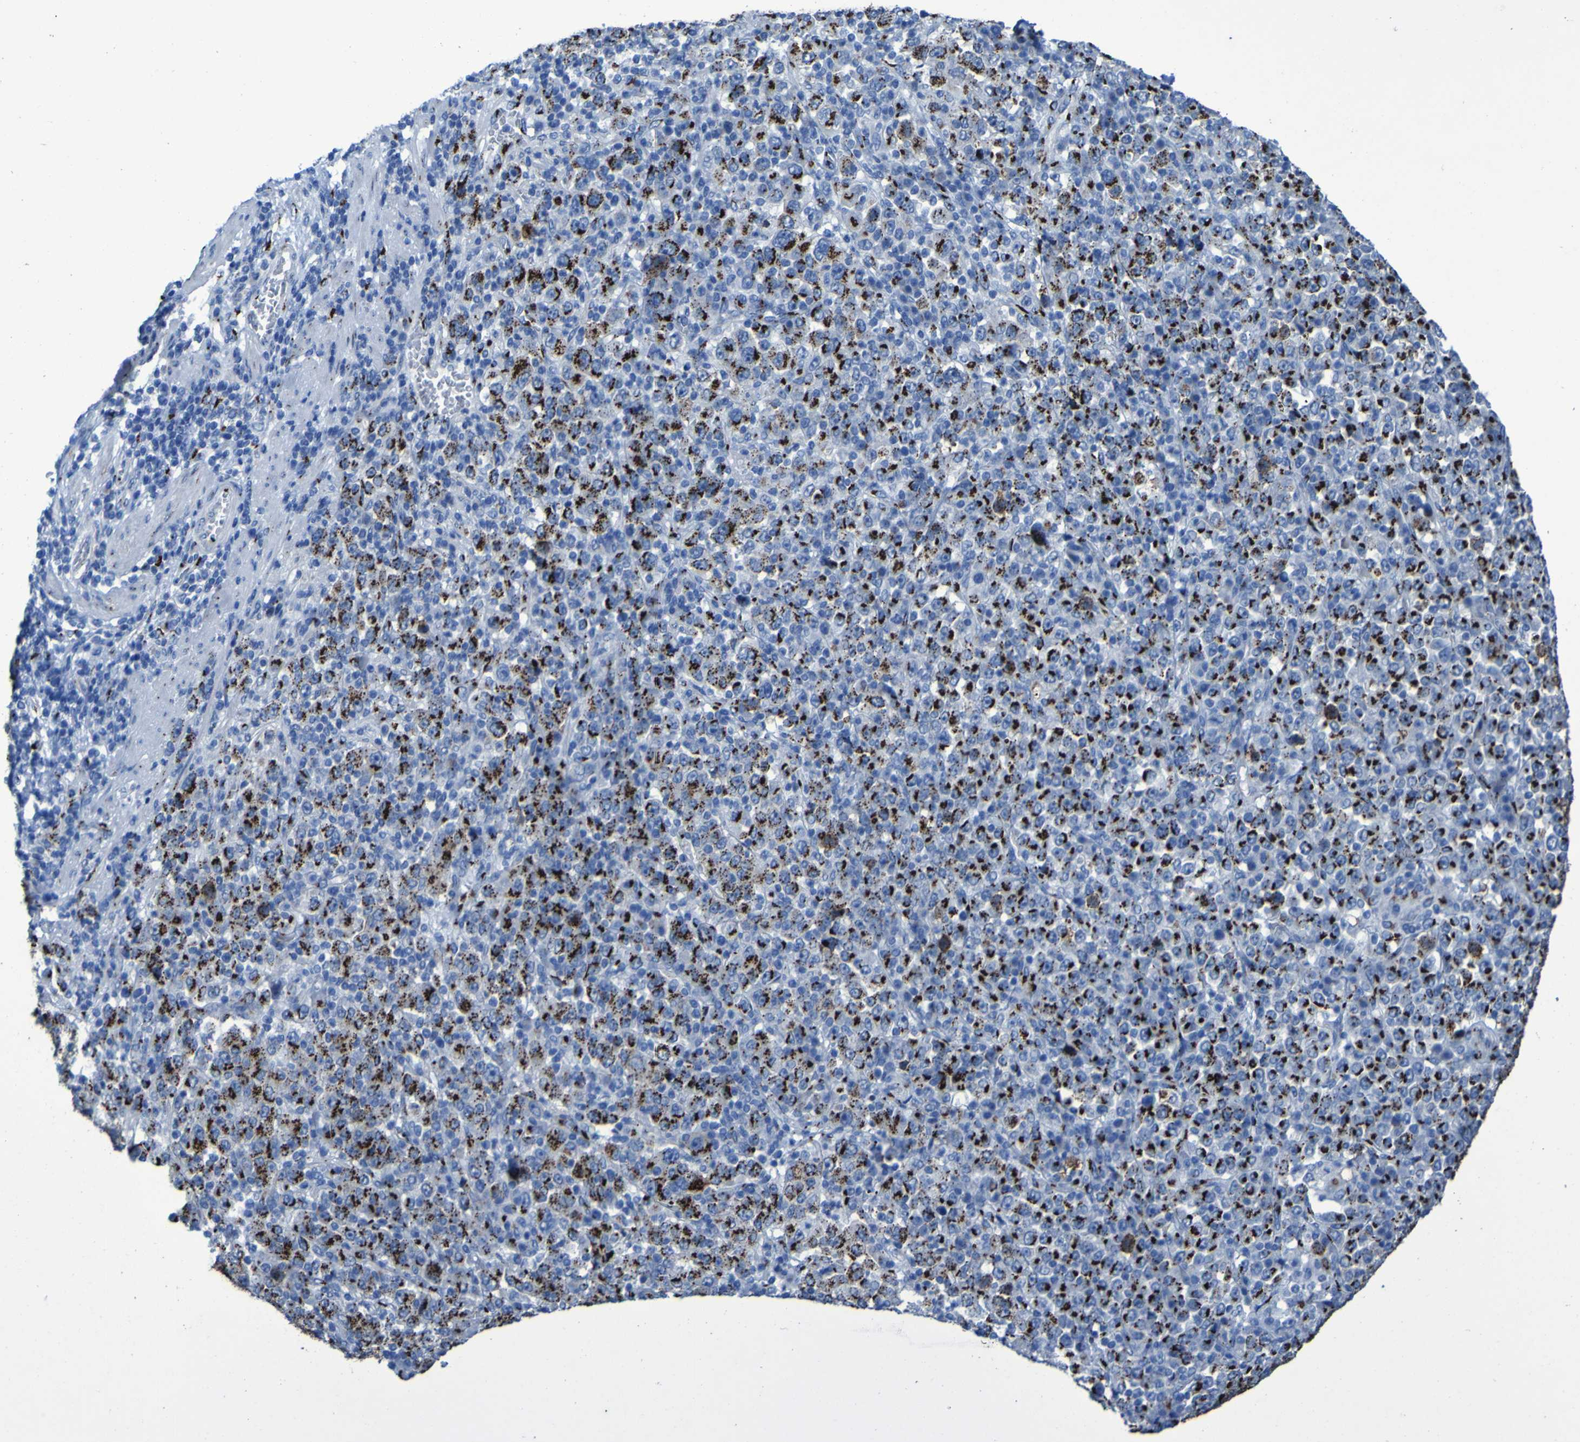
{"staining": {"intensity": "strong", "quantity": ">75%", "location": "cytoplasmic/membranous"}, "tissue": "stomach cancer", "cell_type": "Tumor cells", "image_type": "cancer", "snomed": [{"axis": "morphology", "description": "Normal tissue, NOS"}, {"axis": "morphology", "description": "Adenocarcinoma, NOS"}, {"axis": "topography", "description": "Stomach, upper"}, {"axis": "topography", "description": "Stomach"}], "caption": "Protein analysis of adenocarcinoma (stomach) tissue exhibits strong cytoplasmic/membranous expression in about >75% of tumor cells.", "gene": "GOLM1", "patient": {"sex": "male", "age": 59}}